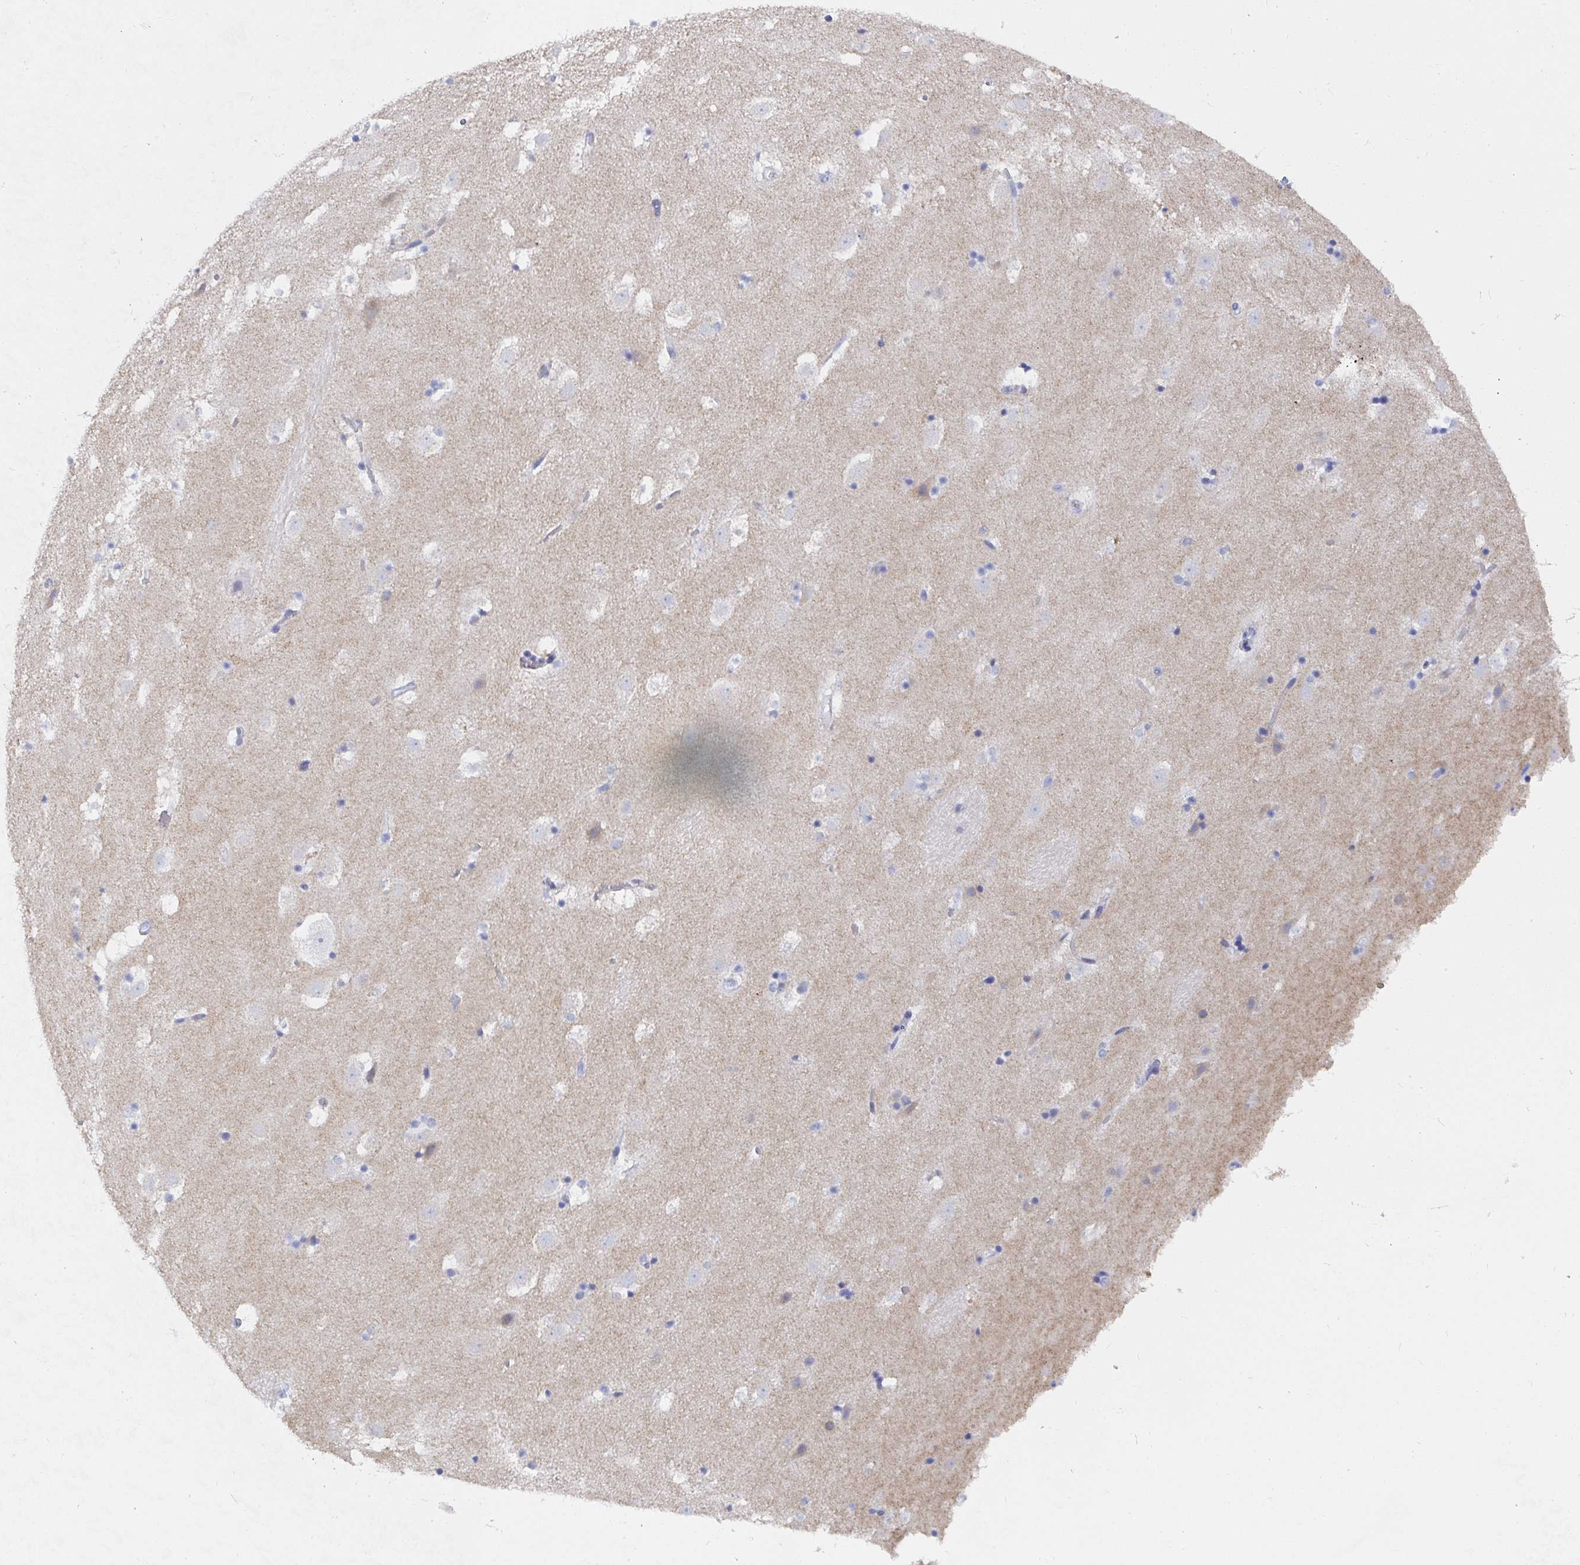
{"staining": {"intensity": "negative", "quantity": "none", "location": "none"}, "tissue": "caudate", "cell_type": "Glial cells", "image_type": "normal", "snomed": [{"axis": "morphology", "description": "Normal tissue, NOS"}, {"axis": "topography", "description": "Lateral ventricle wall"}], "caption": "High power microscopy image of an immunohistochemistry photomicrograph of unremarkable caudate, revealing no significant positivity in glial cells.", "gene": "GRIA1", "patient": {"sex": "male", "age": 37}}